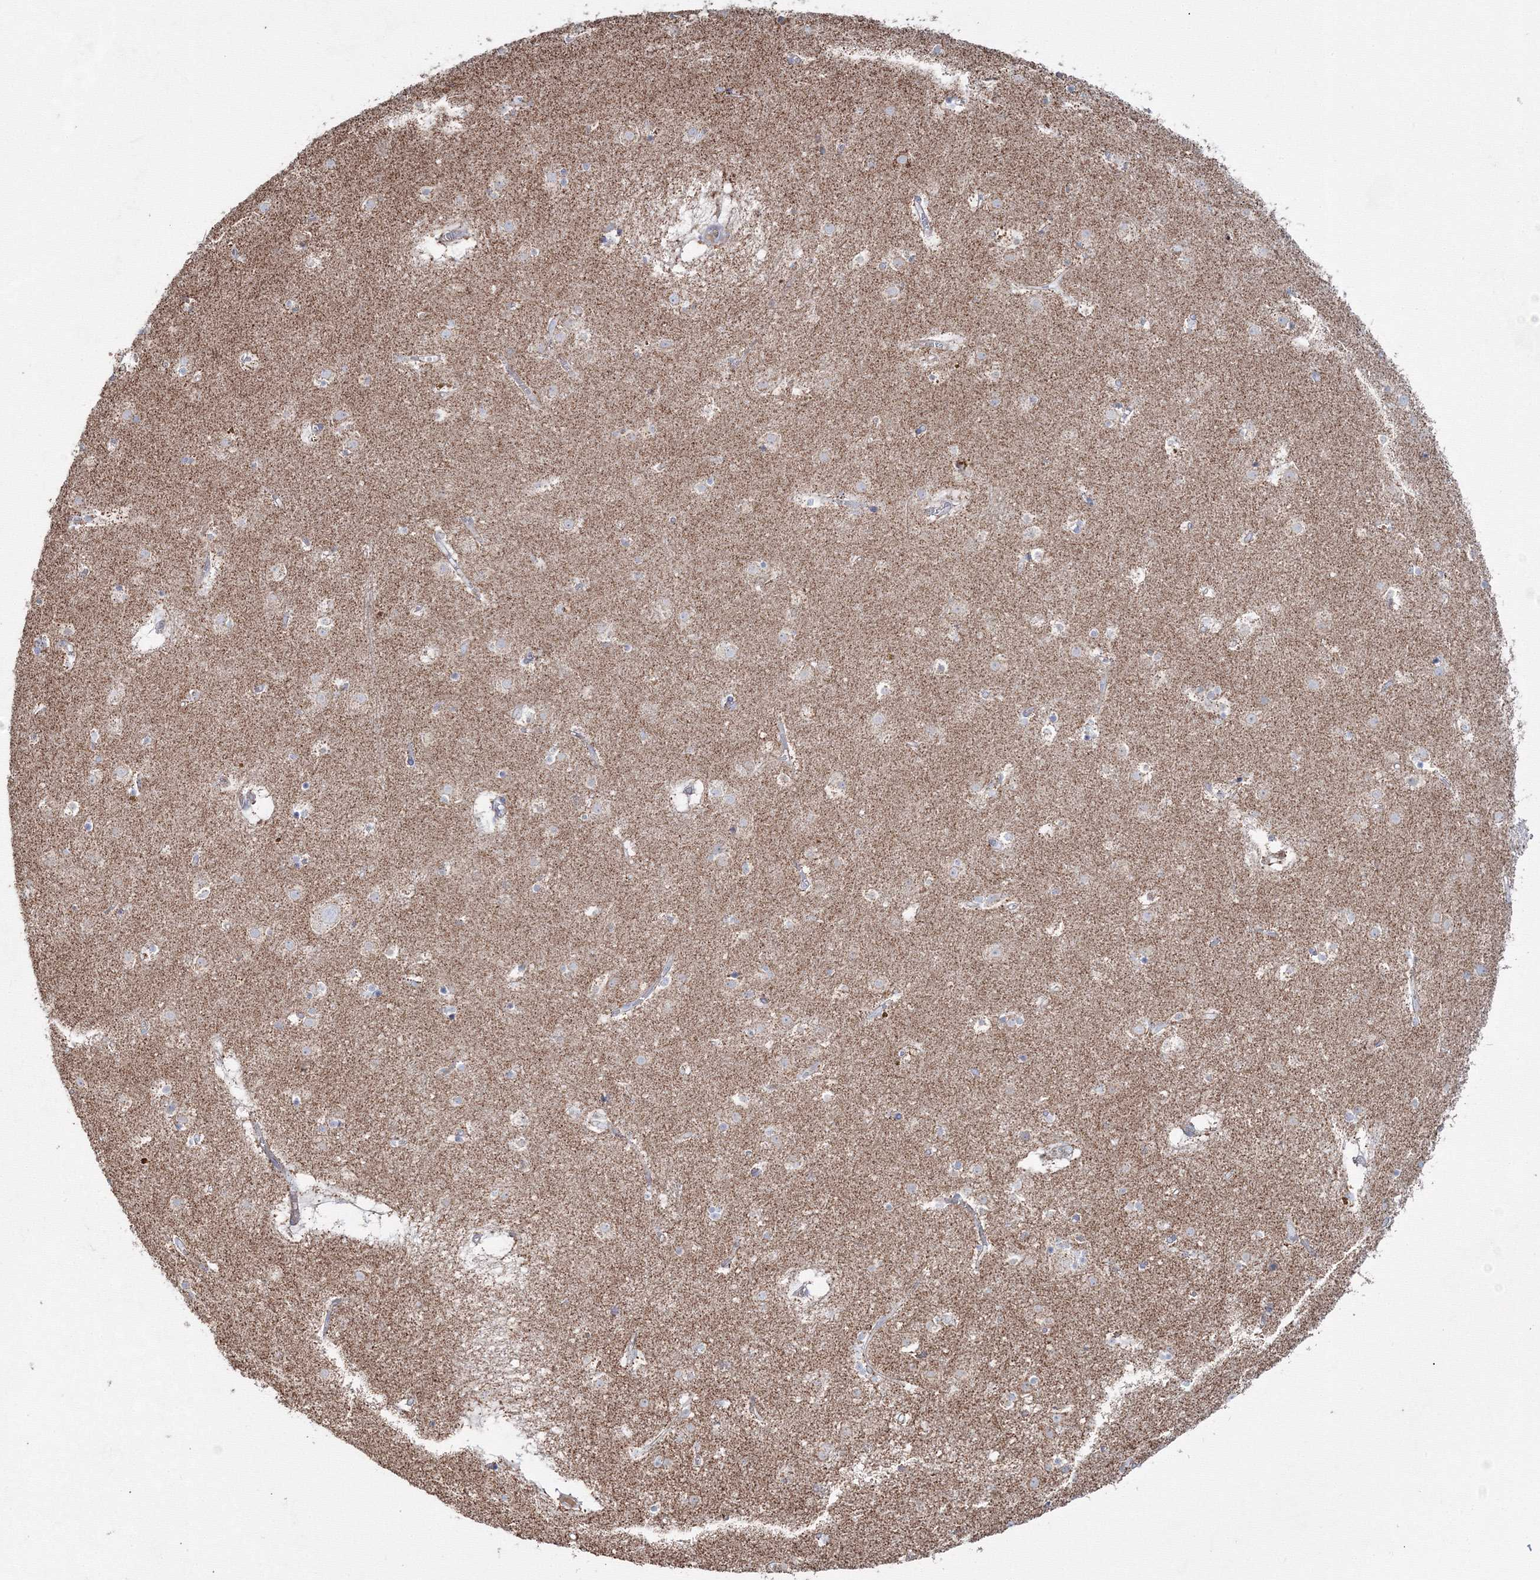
{"staining": {"intensity": "negative", "quantity": "none", "location": "none"}, "tissue": "caudate", "cell_type": "Glial cells", "image_type": "normal", "snomed": [{"axis": "morphology", "description": "Normal tissue, NOS"}, {"axis": "topography", "description": "Lateral ventricle wall"}], "caption": "IHC micrograph of benign caudate stained for a protein (brown), which reveals no expression in glial cells.", "gene": "IGSF9", "patient": {"sex": "male", "age": 70}}